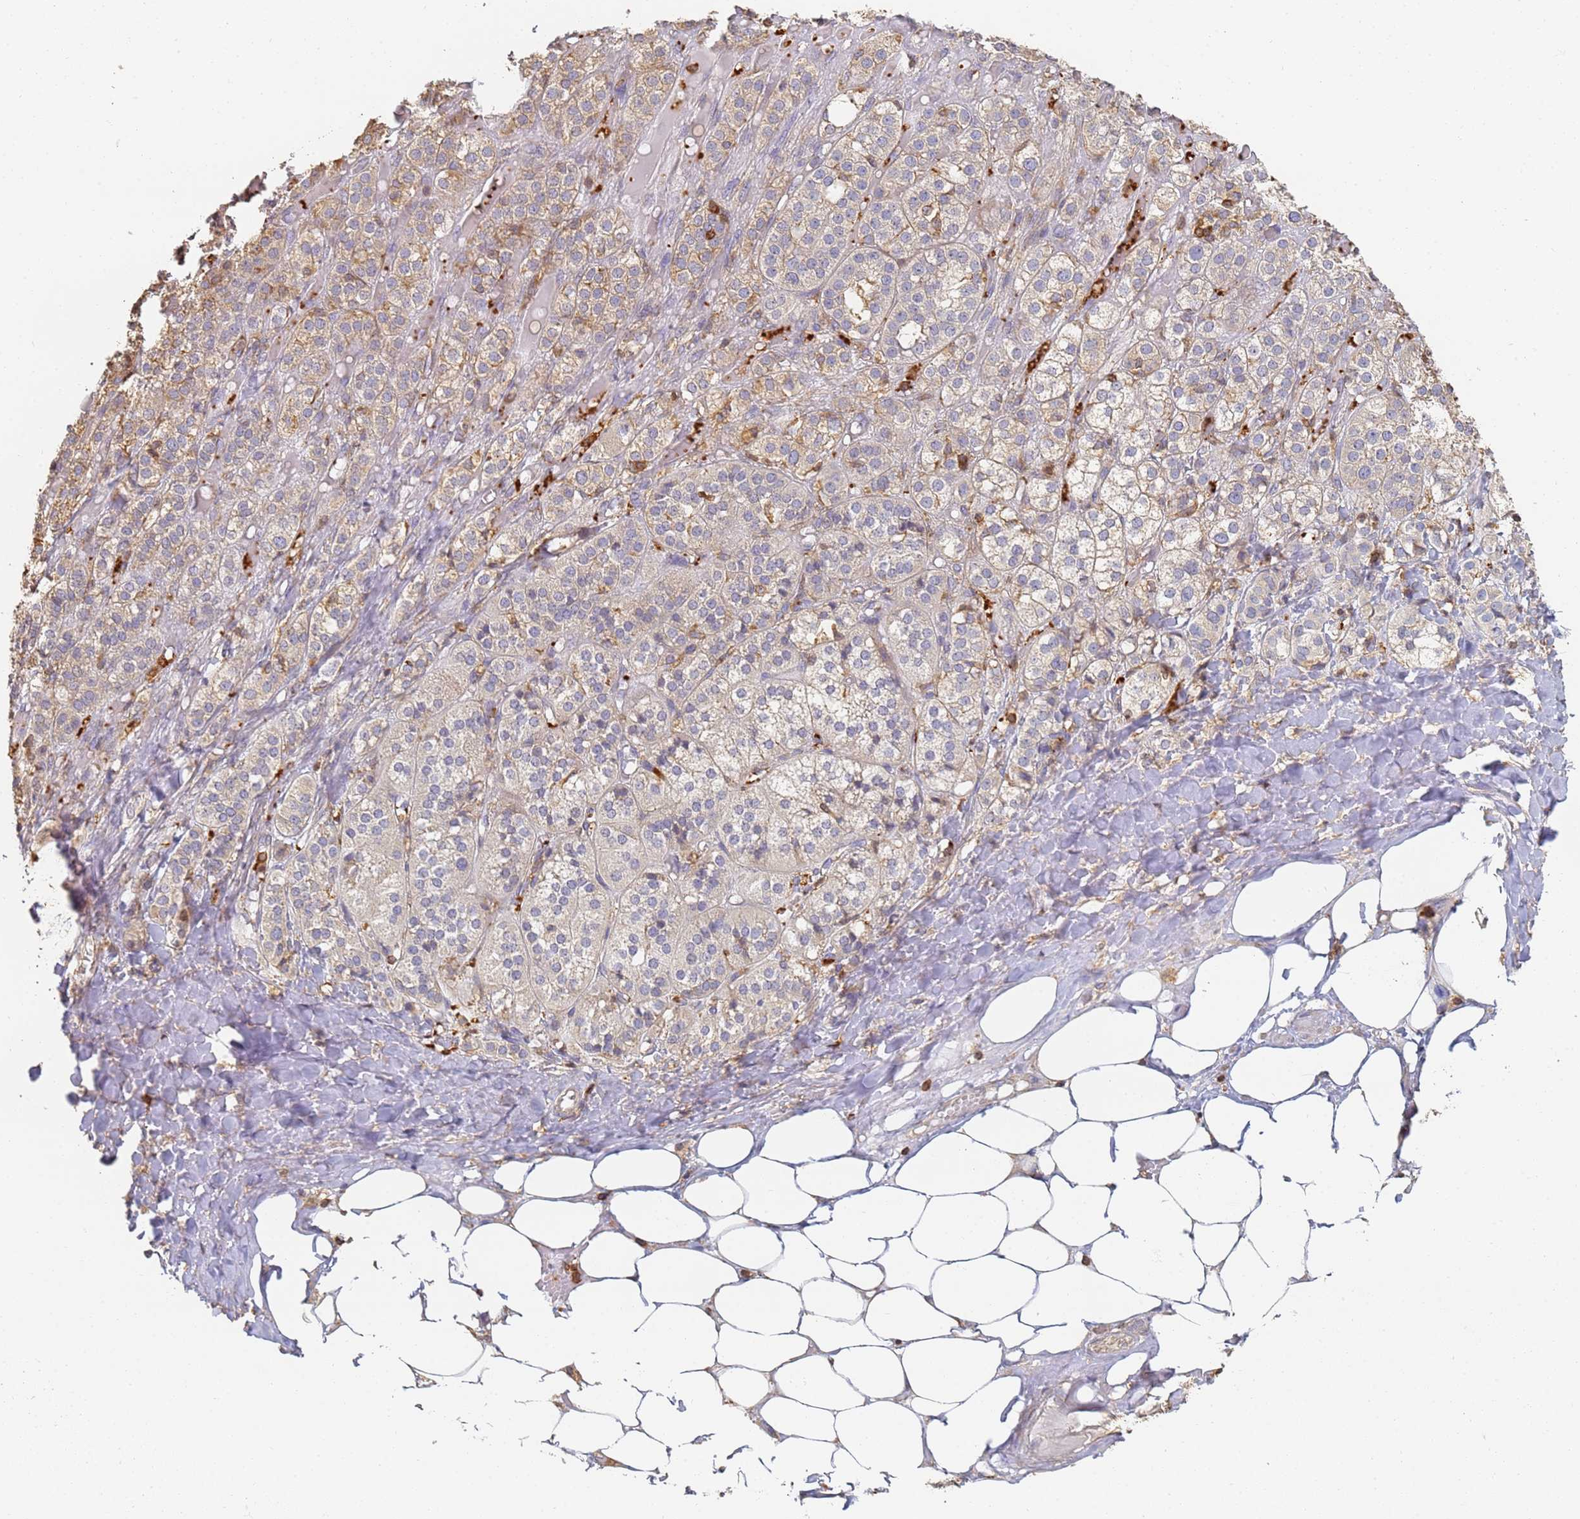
{"staining": {"intensity": "weak", "quantity": "25%-75%", "location": "cytoplasmic/membranous"}, "tissue": "adrenal gland", "cell_type": "Glandular cells", "image_type": "normal", "snomed": [{"axis": "morphology", "description": "Normal tissue, NOS"}, {"axis": "topography", "description": "Adrenal gland"}], "caption": "A micrograph showing weak cytoplasmic/membranous staining in approximately 25%-75% of glandular cells in normal adrenal gland, as visualized by brown immunohistochemical staining.", "gene": "BIN2", "patient": {"sex": "female", "age": 61}}